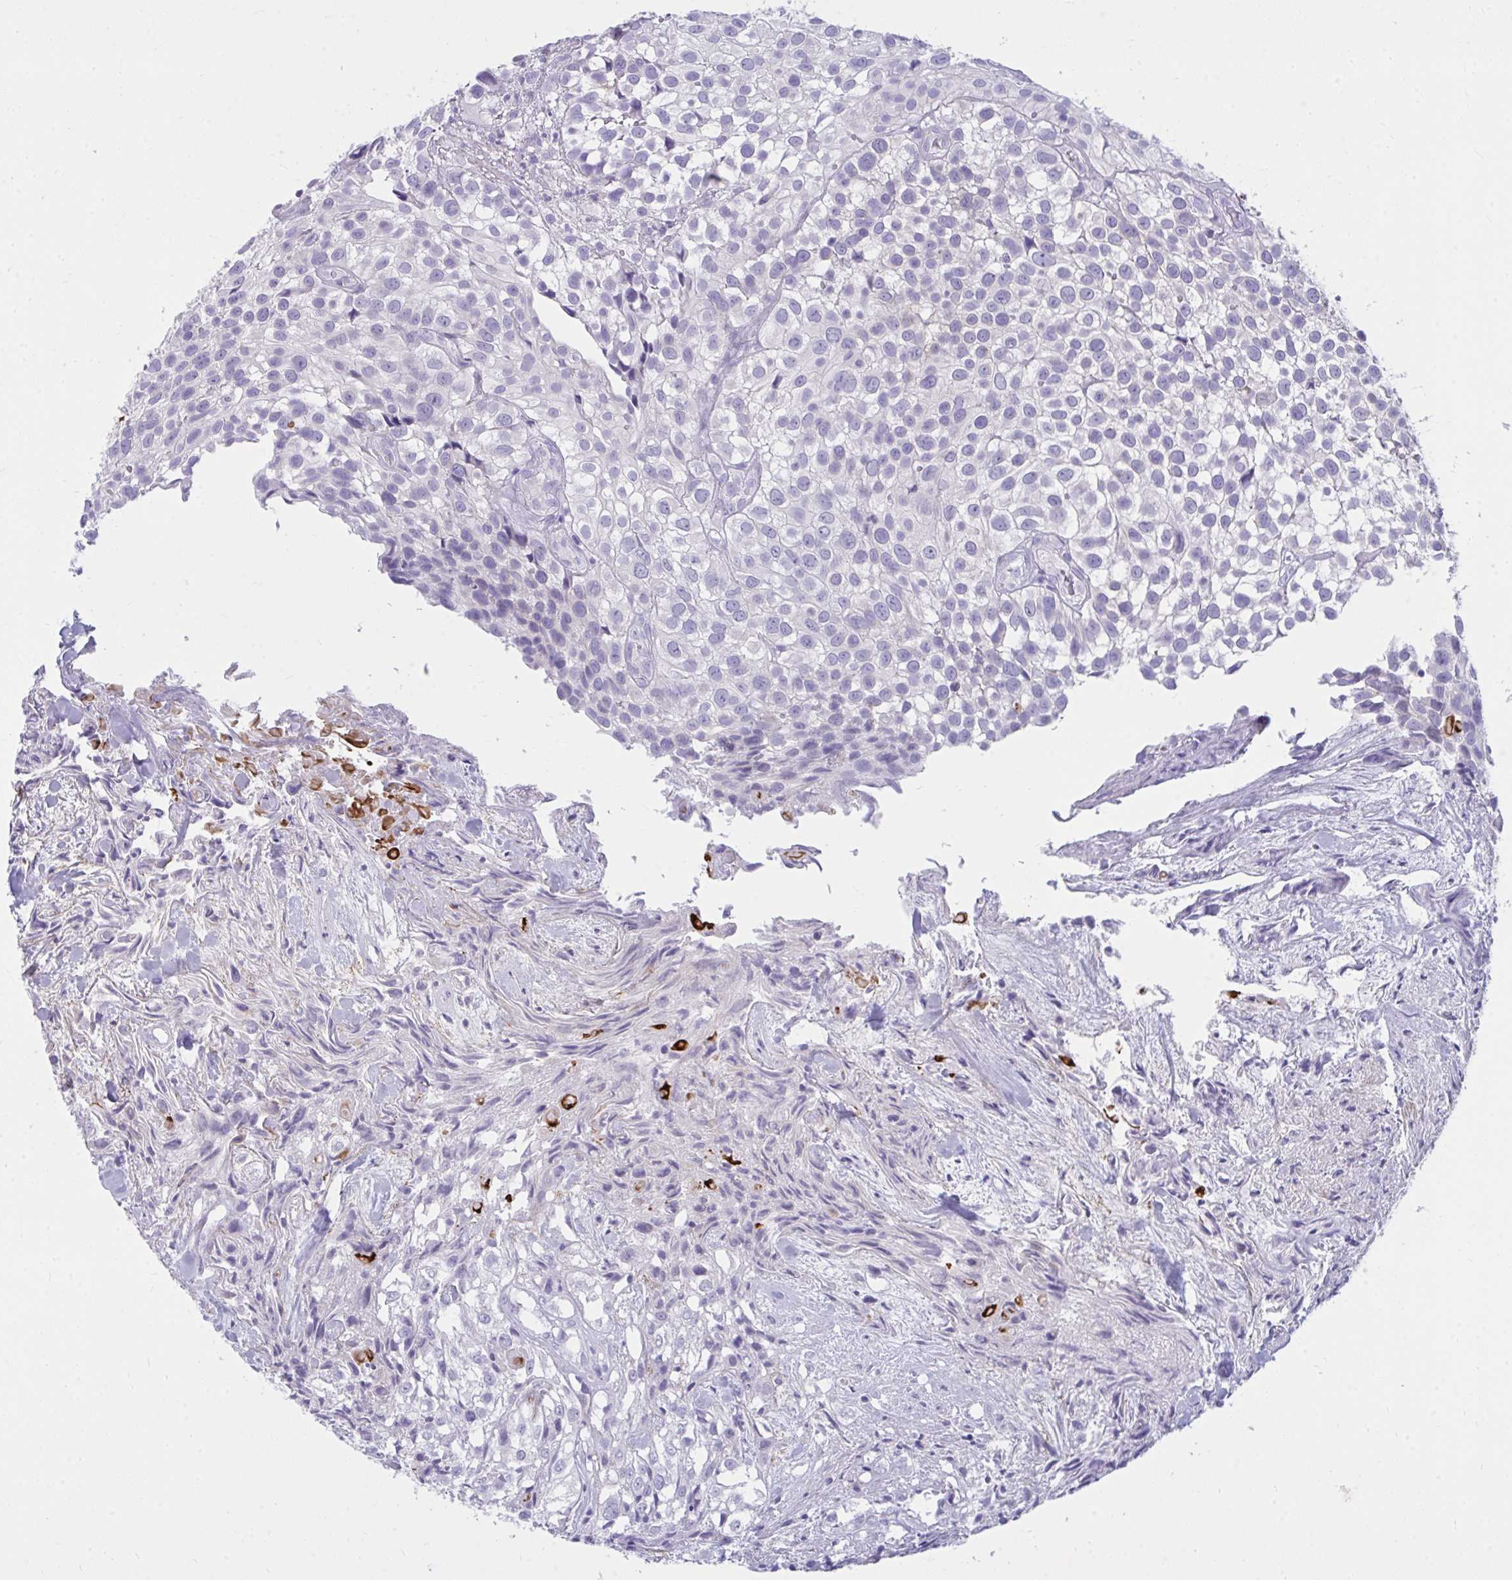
{"staining": {"intensity": "negative", "quantity": "none", "location": "none"}, "tissue": "urothelial cancer", "cell_type": "Tumor cells", "image_type": "cancer", "snomed": [{"axis": "morphology", "description": "Urothelial carcinoma, High grade"}, {"axis": "topography", "description": "Urinary bladder"}], "caption": "DAB (3,3'-diaminobenzidine) immunohistochemical staining of human urothelial cancer demonstrates no significant expression in tumor cells.", "gene": "PIGZ", "patient": {"sex": "male", "age": 56}}